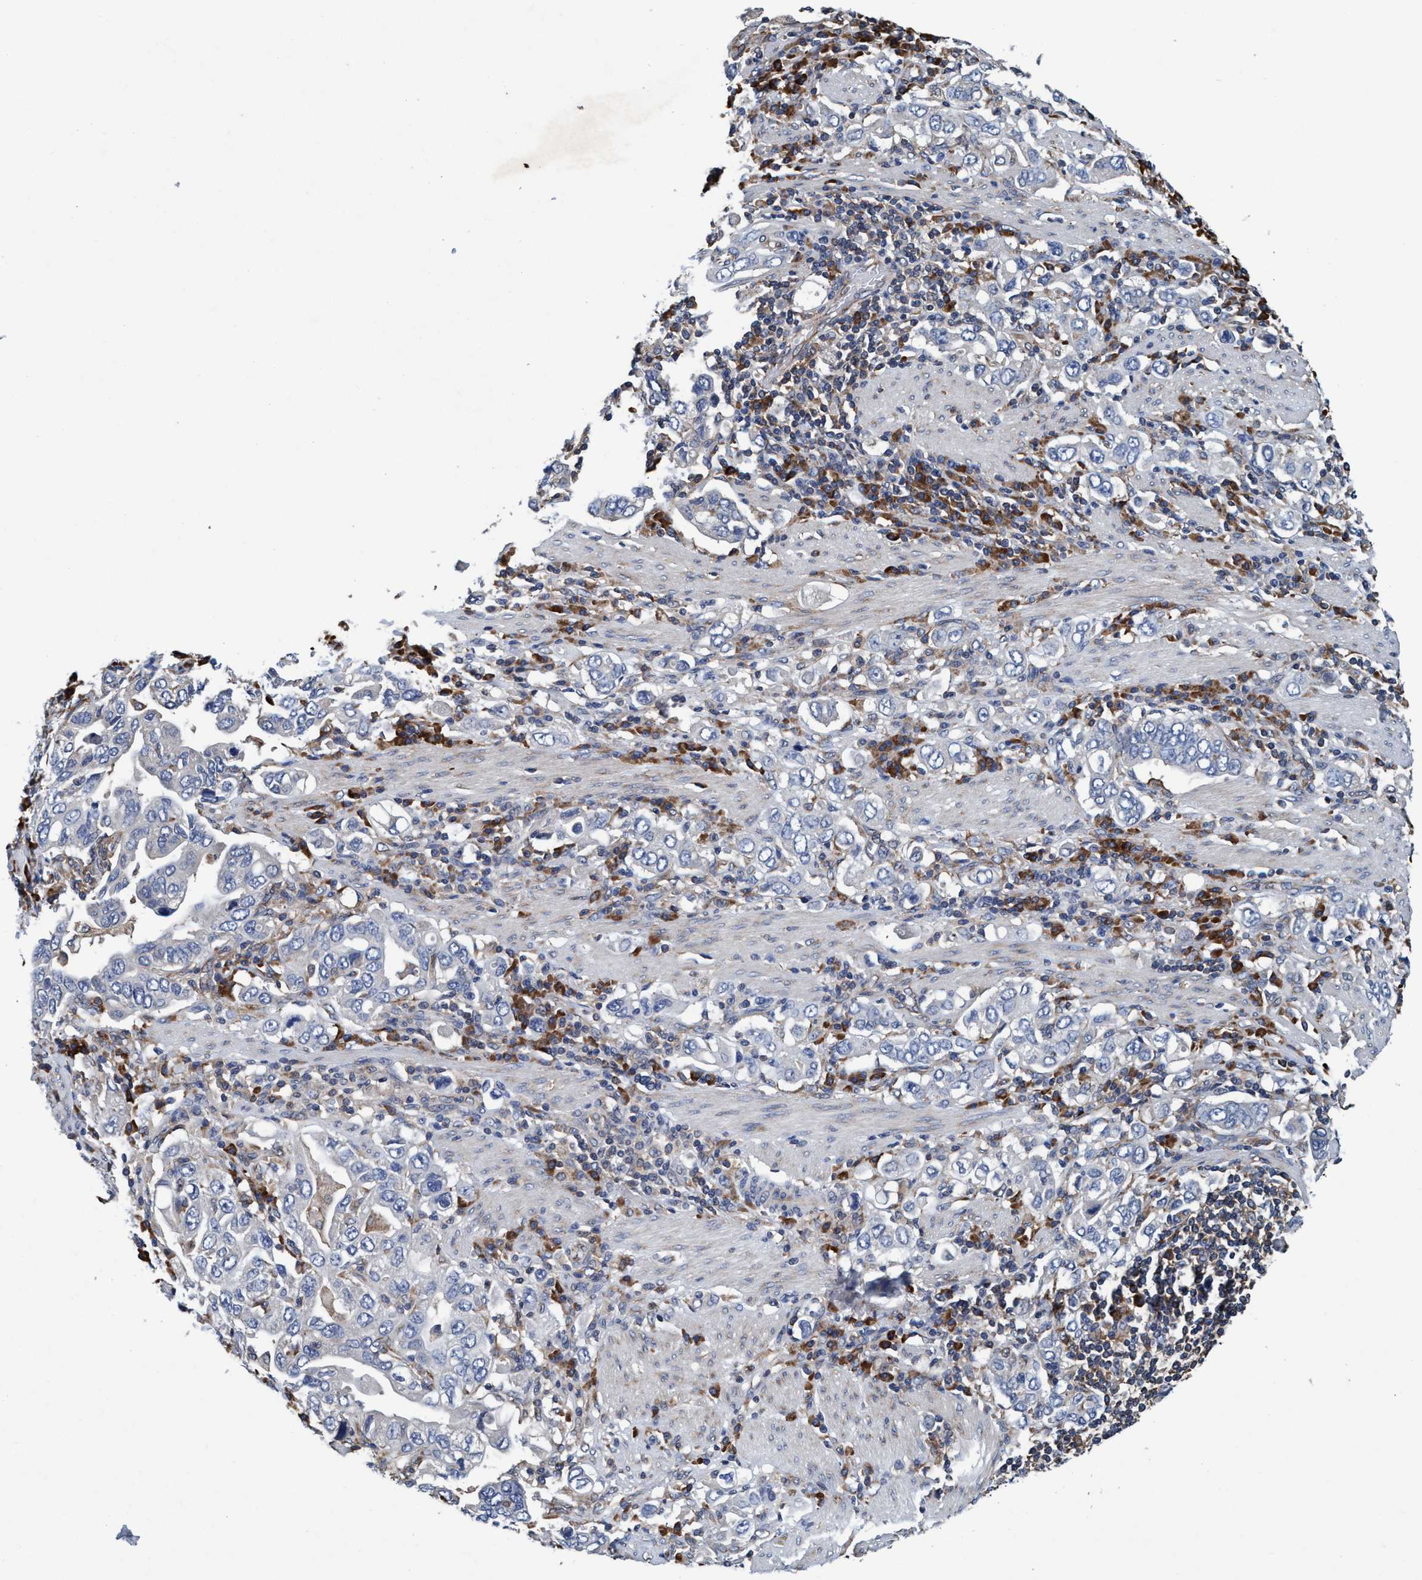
{"staining": {"intensity": "negative", "quantity": "none", "location": "none"}, "tissue": "stomach cancer", "cell_type": "Tumor cells", "image_type": "cancer", "snomed": [{"axis": "morphology", "description": "Adenocarcinoma, NOS"}, {"axis": "topography", "description": "Stomach, upper"}], "caption": "The IHC photomicrograph has no significant expression in tumor cells of adenocarcinoma (stomach) tissue. (Stains: DAB immunohistochemistry with hematoxylin counter stain, Microscopy: brightfield microscopy at high magnification).", "gene": "ENDOG", "patient": {"sex": "male", "age": 62}}